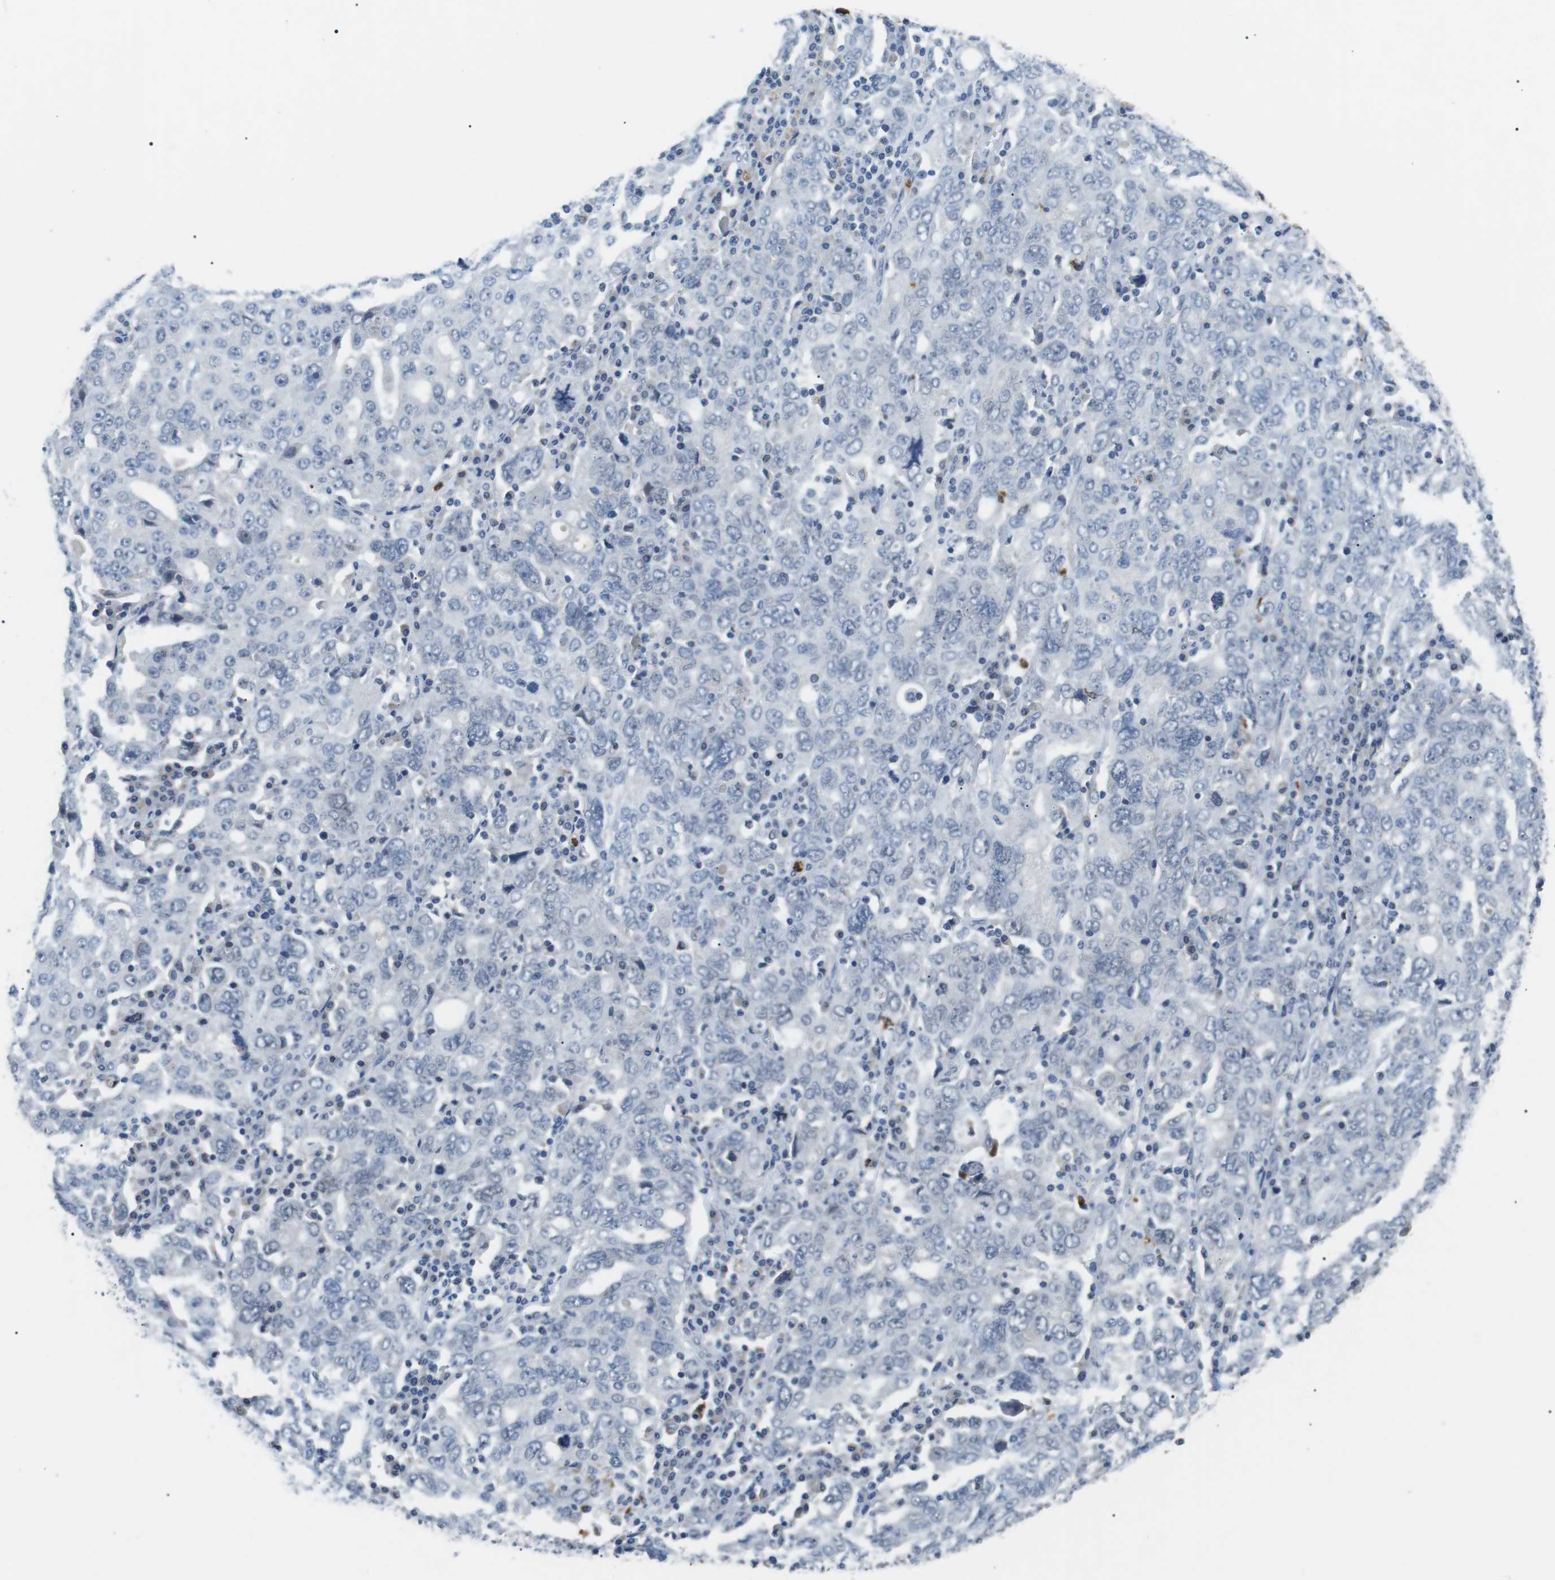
{"staining": {"intensity": "negative", "quantity": "none", "location": "none"}, "tissue": "ovarian cancer", "cell_type": "Tumor cells", "image_type": "cancer", "snomed": [{"axis": "morphology", "description": "Carcinoma, endometroid"}, {"axis": "topography", "description": "Ovary"}], "caption": "A photomicrograph of ovarian endometroid carcinoma stained for a protein reveals no brown staining in tumor cells. (Immunohistochemistry, brightfield microscopy, high magnification).", "gene": "GZMM", "patient": {"sex": "female", "age": 62}}